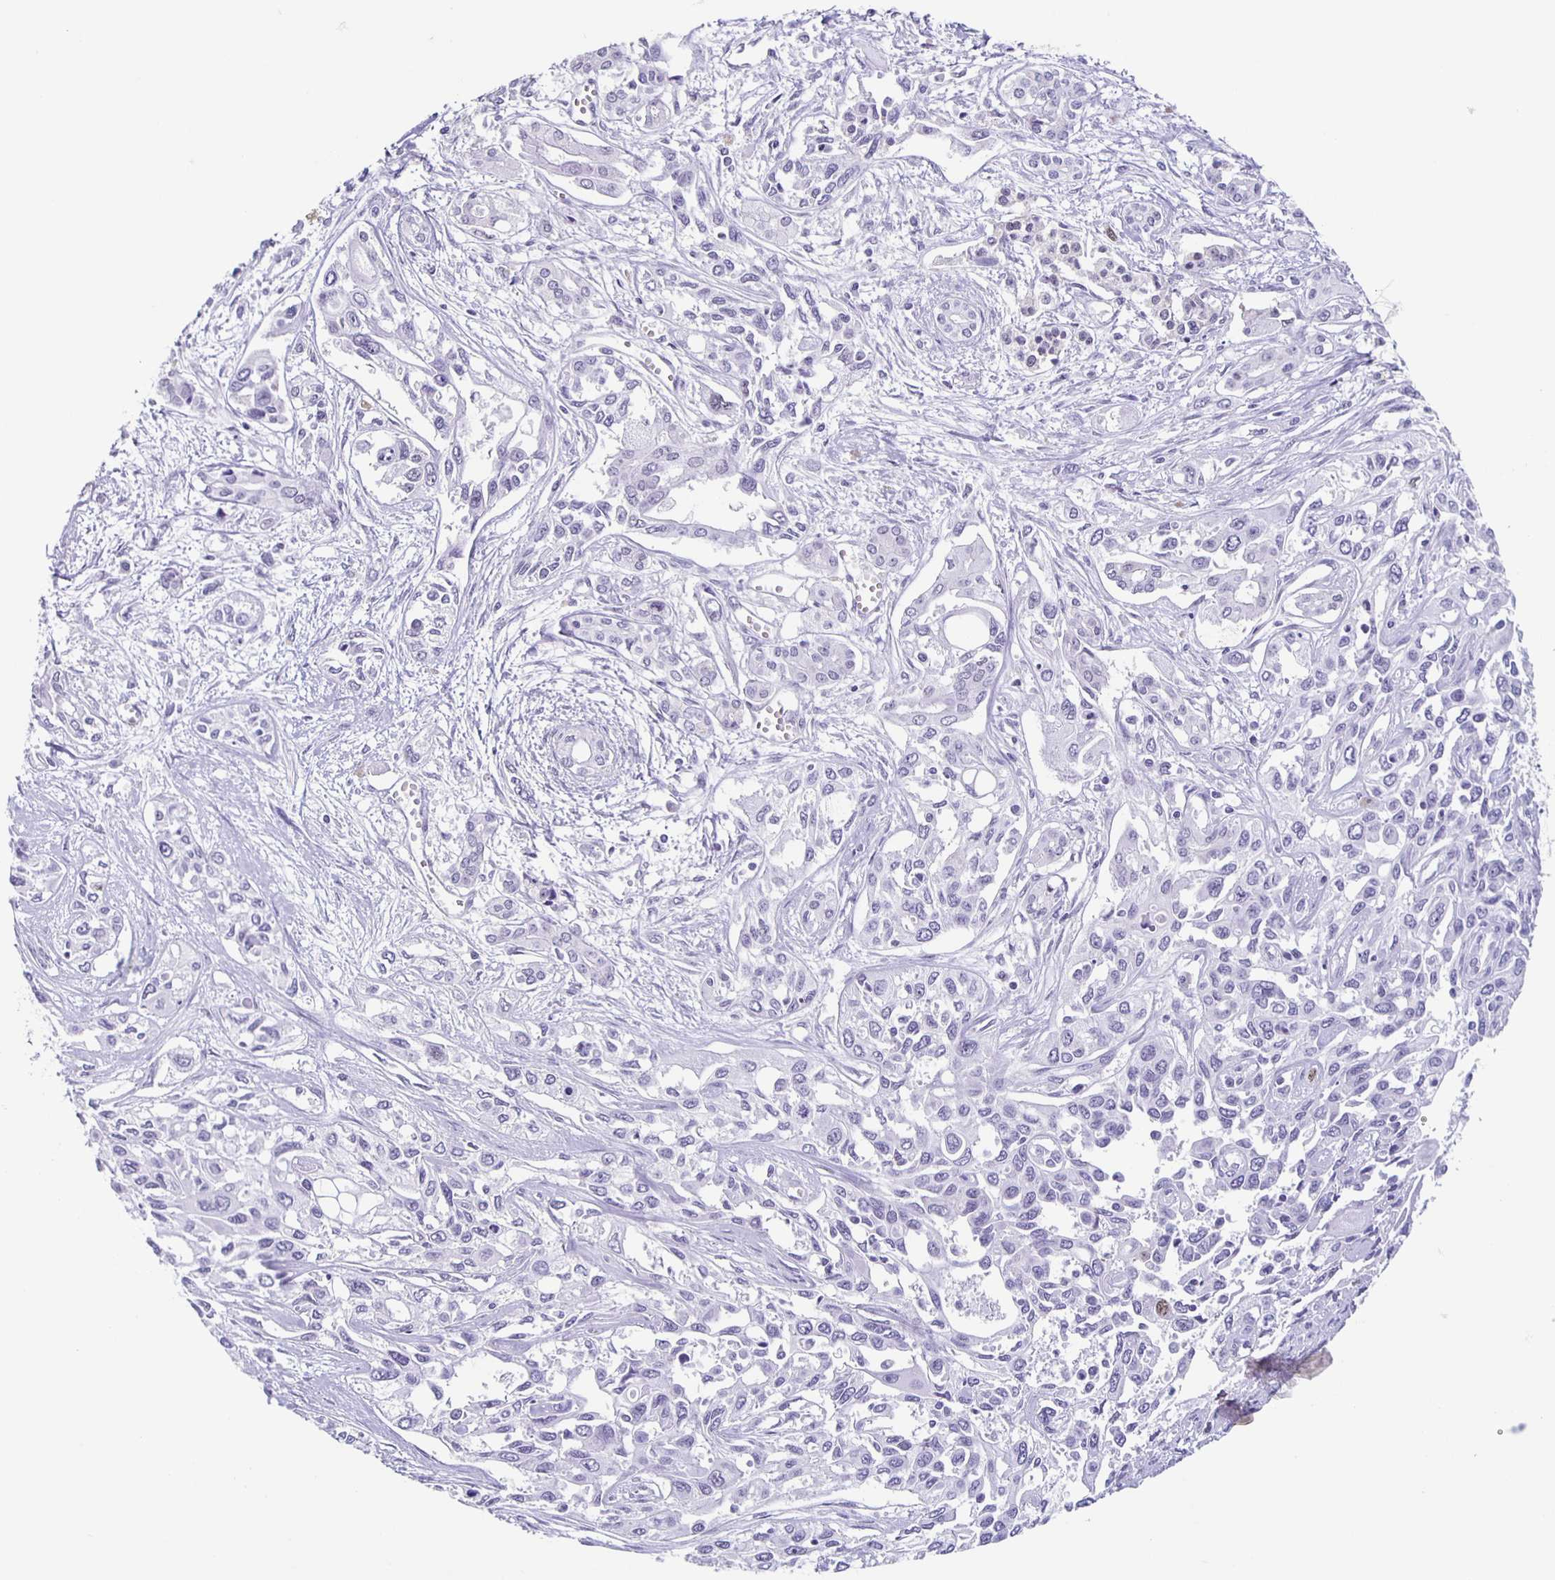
{"staining": {"intensity": "negative", "quantity": "none", "location": "none"}, "tissue": "pancreatic cancer", "cell_type": "Tumor cells", "image_type": "cancer", "snomed": [{"axis": "morphology", "description": "Adenocarcinoma, NOS"}, {"axis": "topography", "description": "Pancreas"}], "caption": "Immunohistochemistry (IHC) image of adenocarcinoma (pancreatic) stained for a protein (brown), which shows no staining in tumor cells.", "gene": "TPPP", "patient": {"sex": "female", "age": 55}}